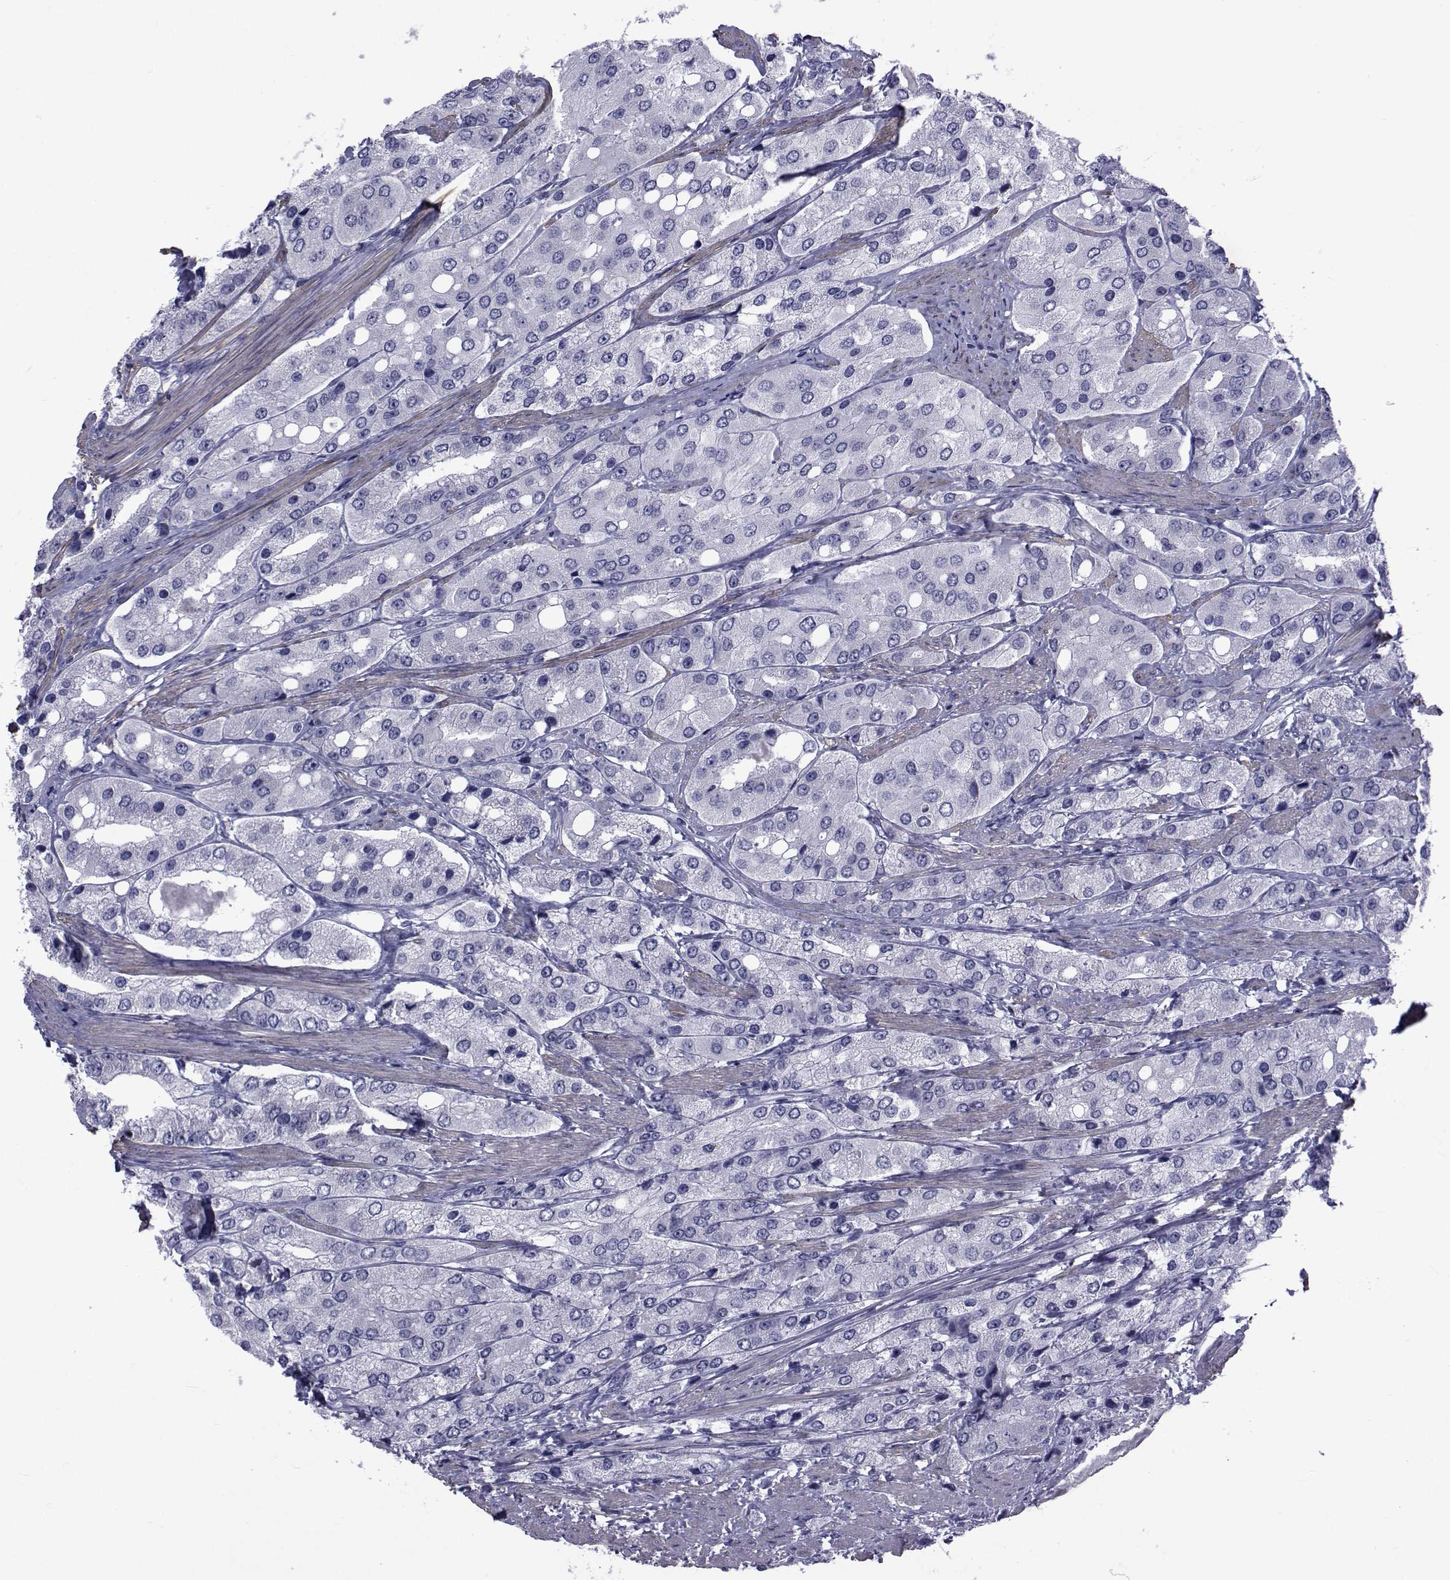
{"staining": {"intensity": "negative", "quantity": "none", "location": "none"}, "tissue": "prostate cancer", "cell_type": "Tumor cells", "image_type": "cancer", "snomed": [{"axis": "morphology", "description": "Adenocarcinoma, Low grade"}, {"axis": "topography", "description": "Prostate"}], "caption": "Micrograph shows no significant protein expression in tumor cells of prostate cancer (low-grade adenocarcinoma).", "gene": "GKAP1", "patient": {"sex": "male", "age": 69}}